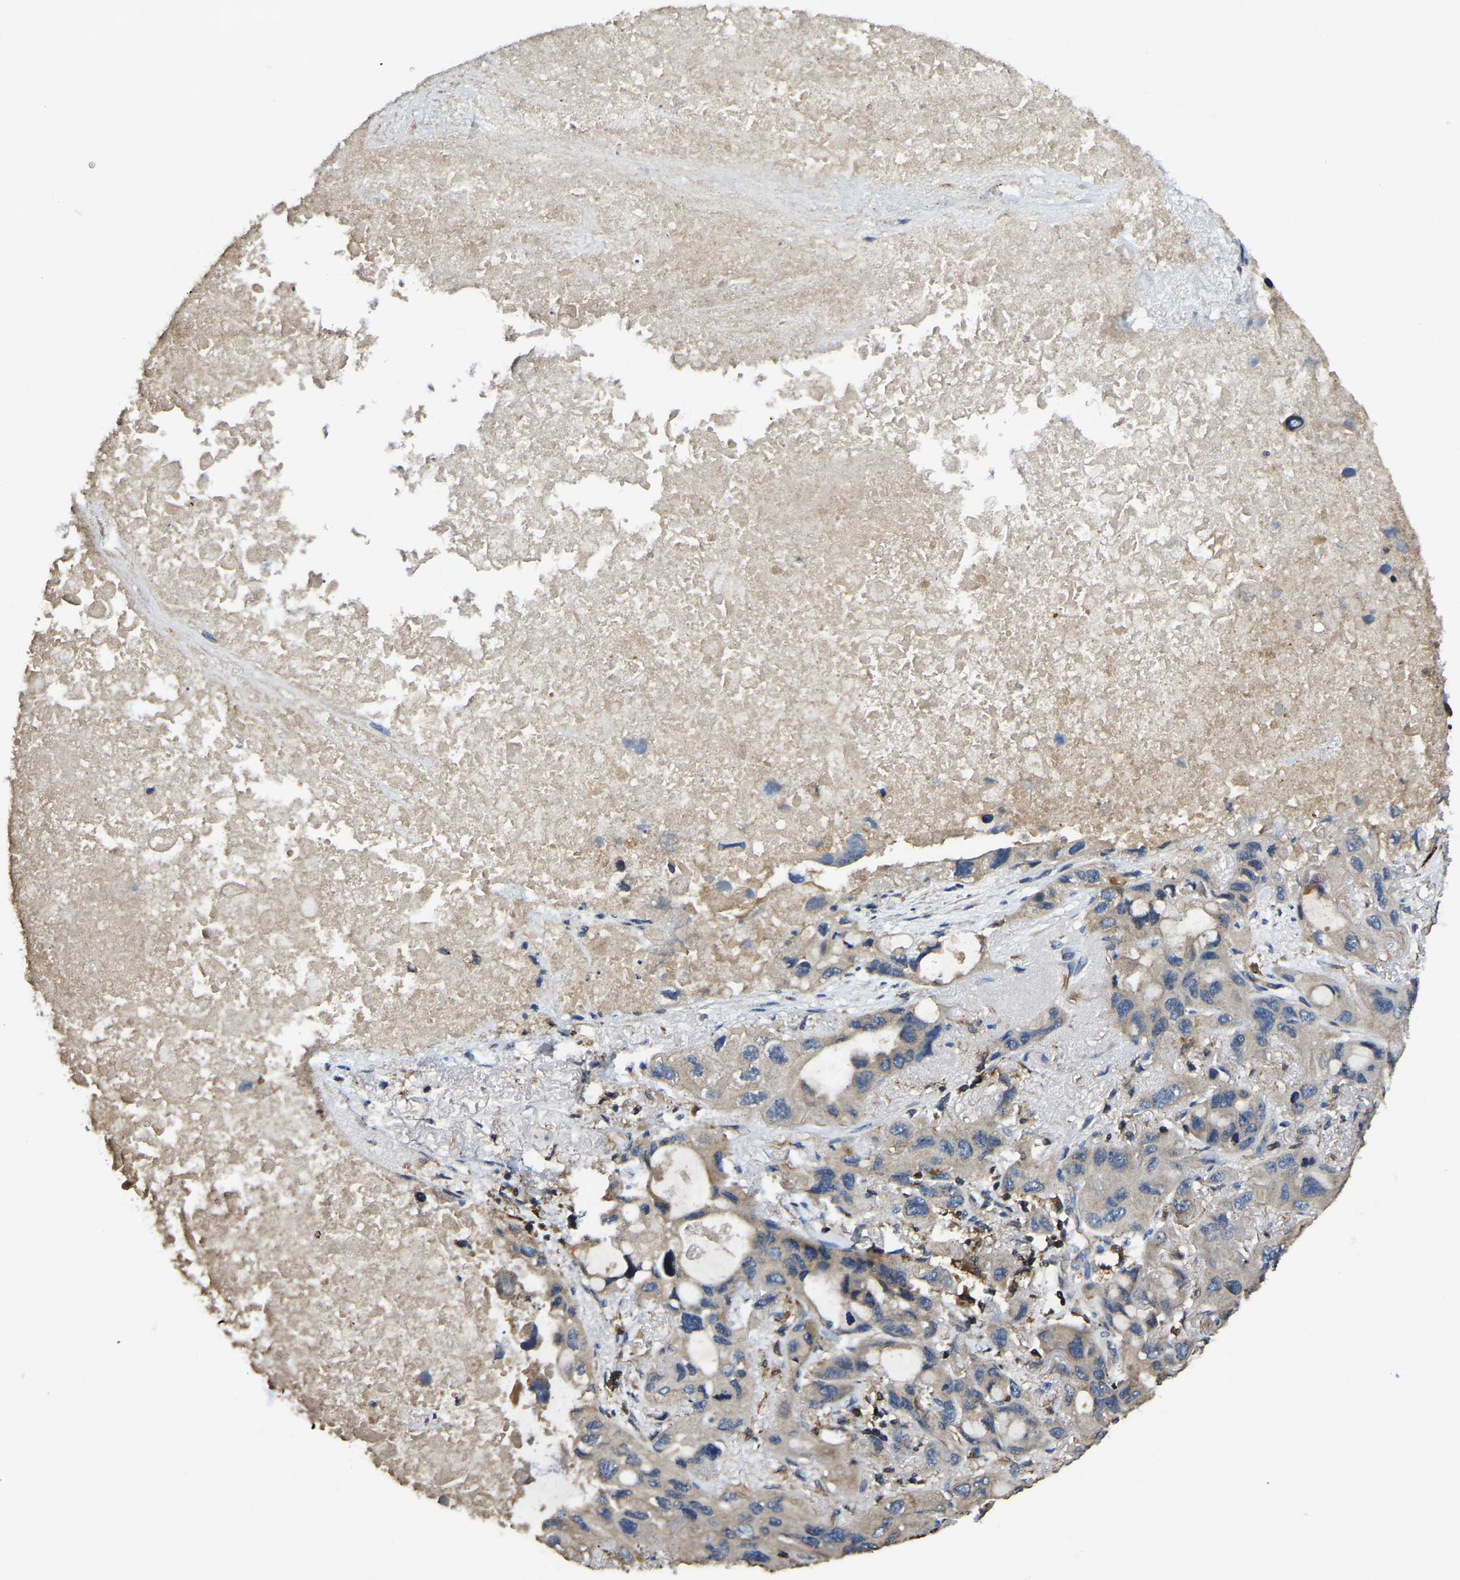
{"staining": {"intensity": "weak", "quantity": ">75%", "location": "cytoplasmic/membranous"}, "tissue": "lung cancer", "cell_type": "Tumor cells", "image_type": "cancer", "snomed": [{"axis": "morphology", "description": "Squamous cell carcinoma, NOS"}, {"axis": "topography", "description": "Lung"}], "caption": "Protein staining displays weak cytoplasmic/membranous expression in about >75% of tumor cells in lung squamous cell carcinoma.", "gene": "SMPD2", "patient": {"sex": "female", "age": 73}}